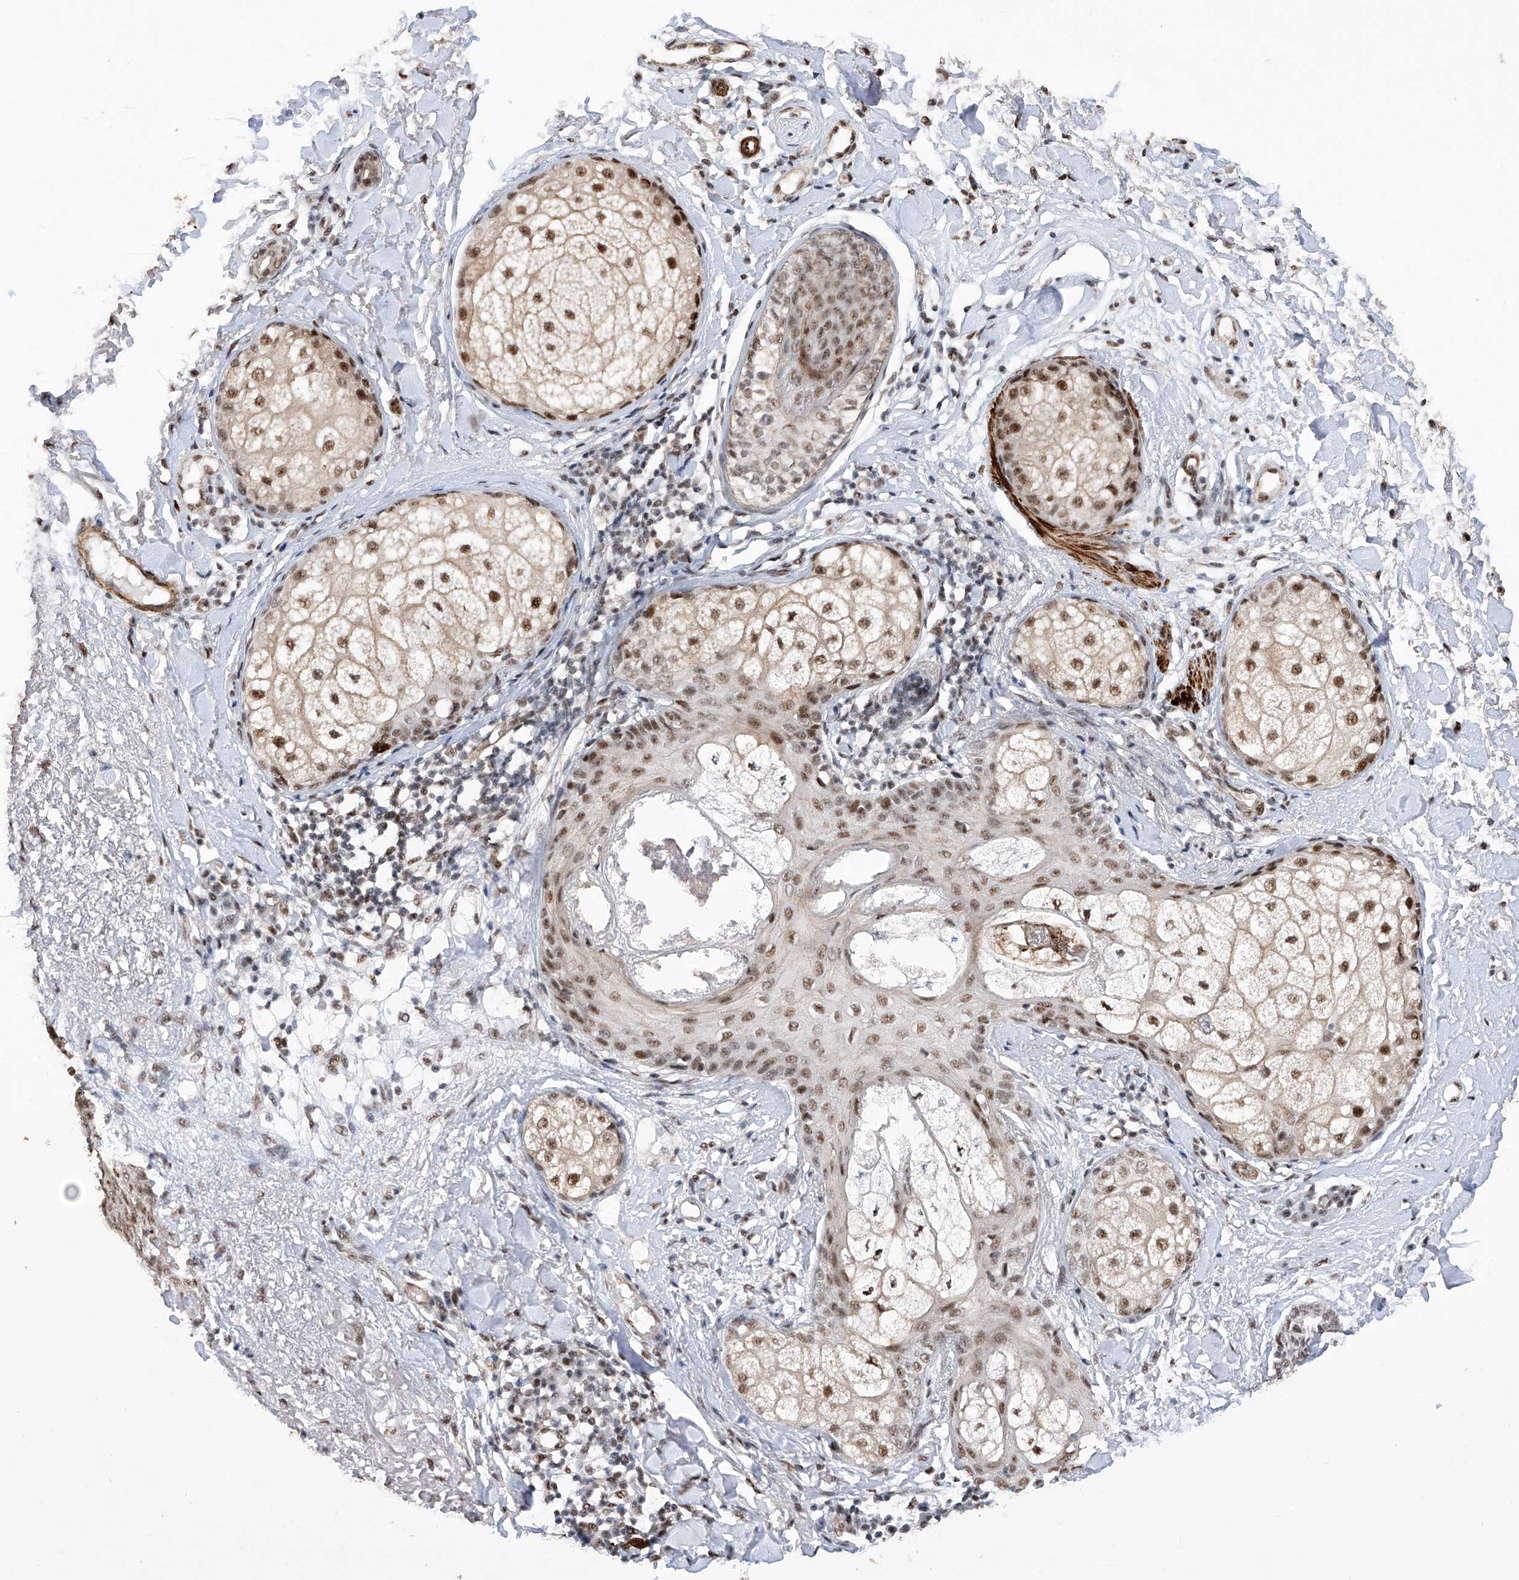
{"staining": {"intensity": "moderate", "quantity": ">75%", "location": "nuclear"}, "tissue": "skin cancer", "cell_type": "Tumor cells", "image_type": "cancer", "snomed": [{"axis": "morphology", "description": "Basal cell carcinoma"}, {"axis": "topography", "description": "Skin"}], "caption": "Immunohistochemistry (IHC) (DAB) staining of basal cell carcinoma (skin) exhibits moderate nuclear protein staining in about >75% of tumor cells.", "gene": "NFATC4", "patient": {"sex": "male", "age": 85}}